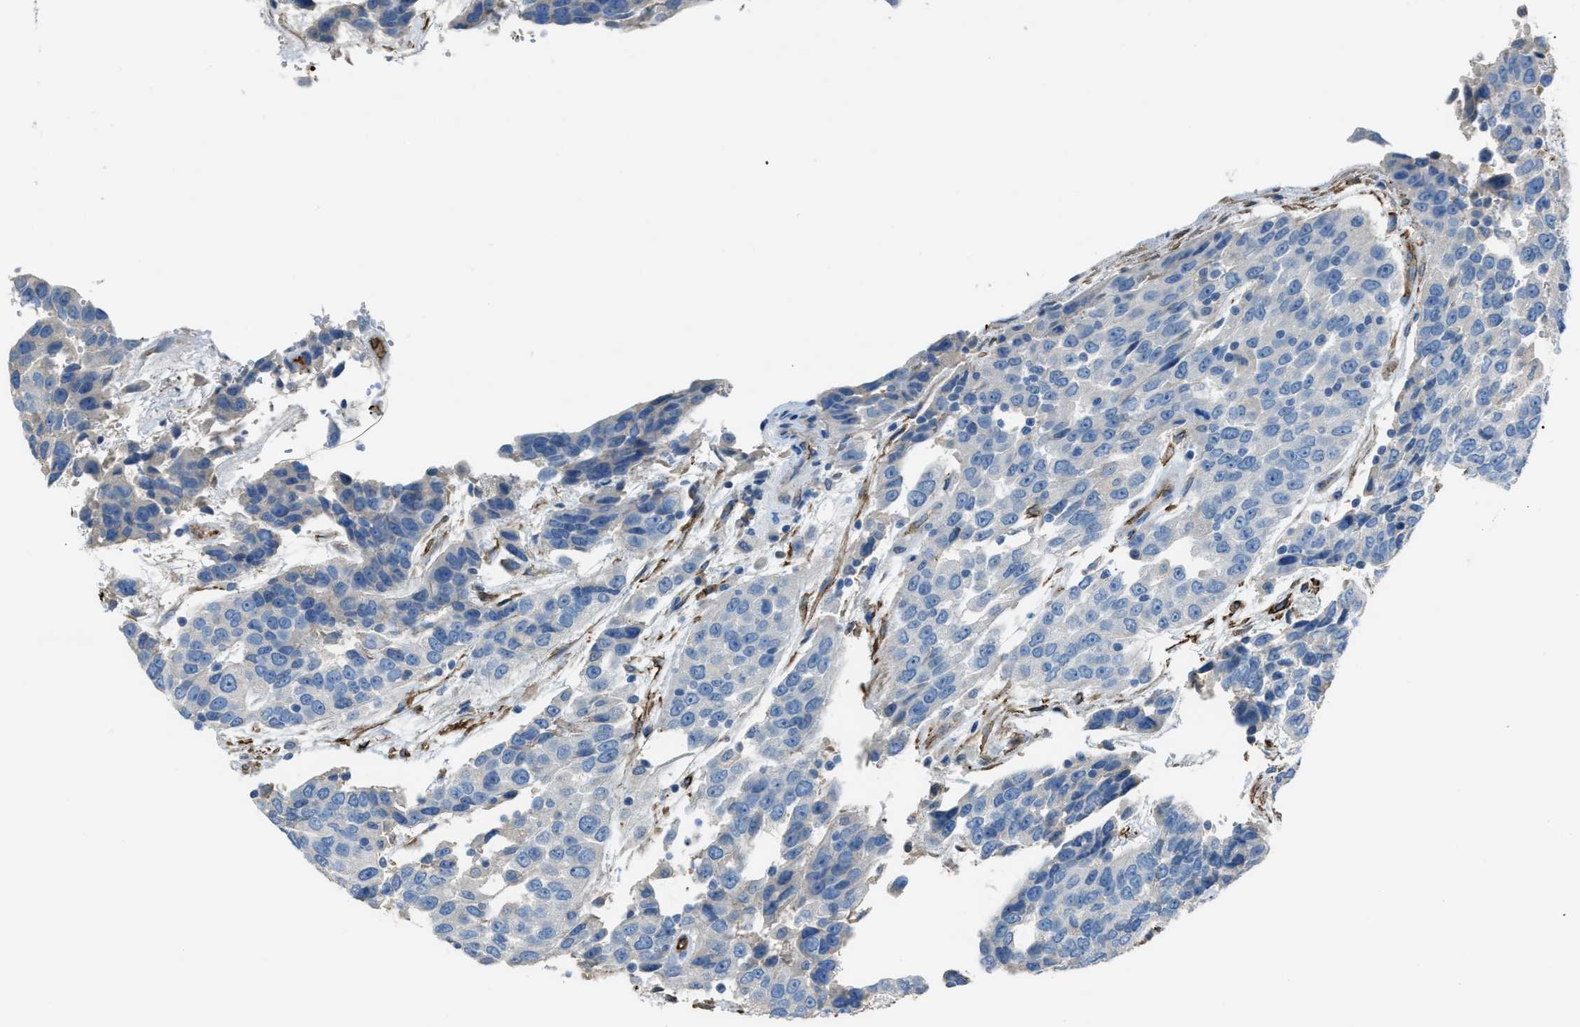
{"staining": {"intensity": "negative", "quantity": "none", "location": "none"}, "tissue": "urothelial cancer", "cell_type": "Tumor cells", "image_type": "cancer", "snomed": [{"axis": "morphology", "description": "Urothelial carcinoma, High grade"}, {"axis": "topography", "description": "Urinary bladder"}], "caption": "Immunohistochemical staining of human urothelial carcinoma (high-grade) exhibits no significant positivity in tumor cells. Brightfield microscopy of IHC stained with DAB (brown) and hematoxylin (blue), captured at high magnification.", "gene": "SLC22A15", "patient": {"sex": "female", "age": 80}}